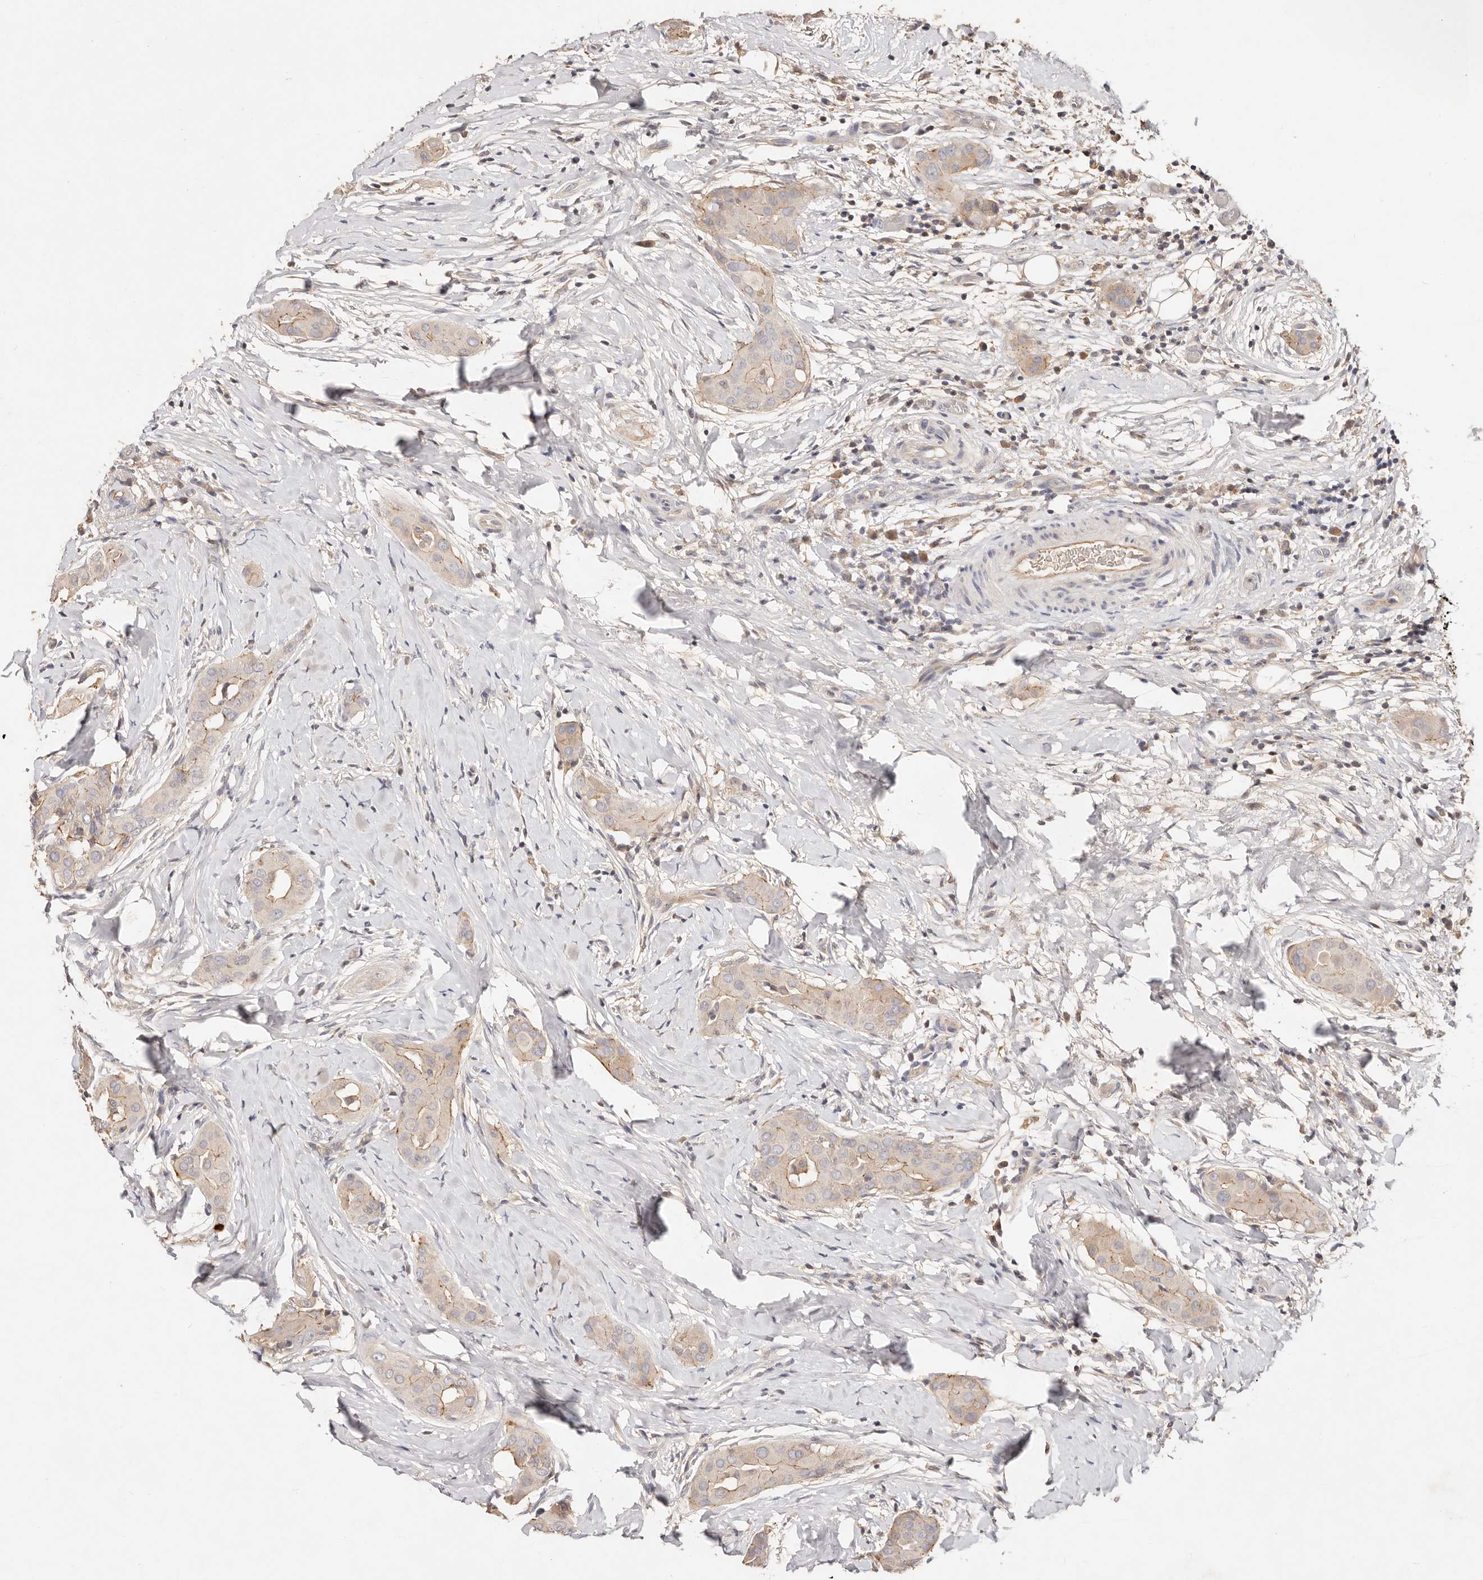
{"staining": {"intensity": "weak", "quantity": "25%-75%", "location": "cytoplasmic/membranous"}, "tissue": "thyroid cancer", "cell_type": "Tumor cells", "image_type": "cancer", "snomed": [{"axis": "morphology", "description": "Papillary adenocarcinoma, NOS"}, {"axis": "topography", "description": "Thyroid gland"}], "caption": "Thyroid papillary adenocarcinoma stained with IHC exhibits weak cytoplasmic/membranous expression in about 25%-75% of tumor cells.", "gene": "CXADR", "patient": {"sex": "male", "age": 33}}